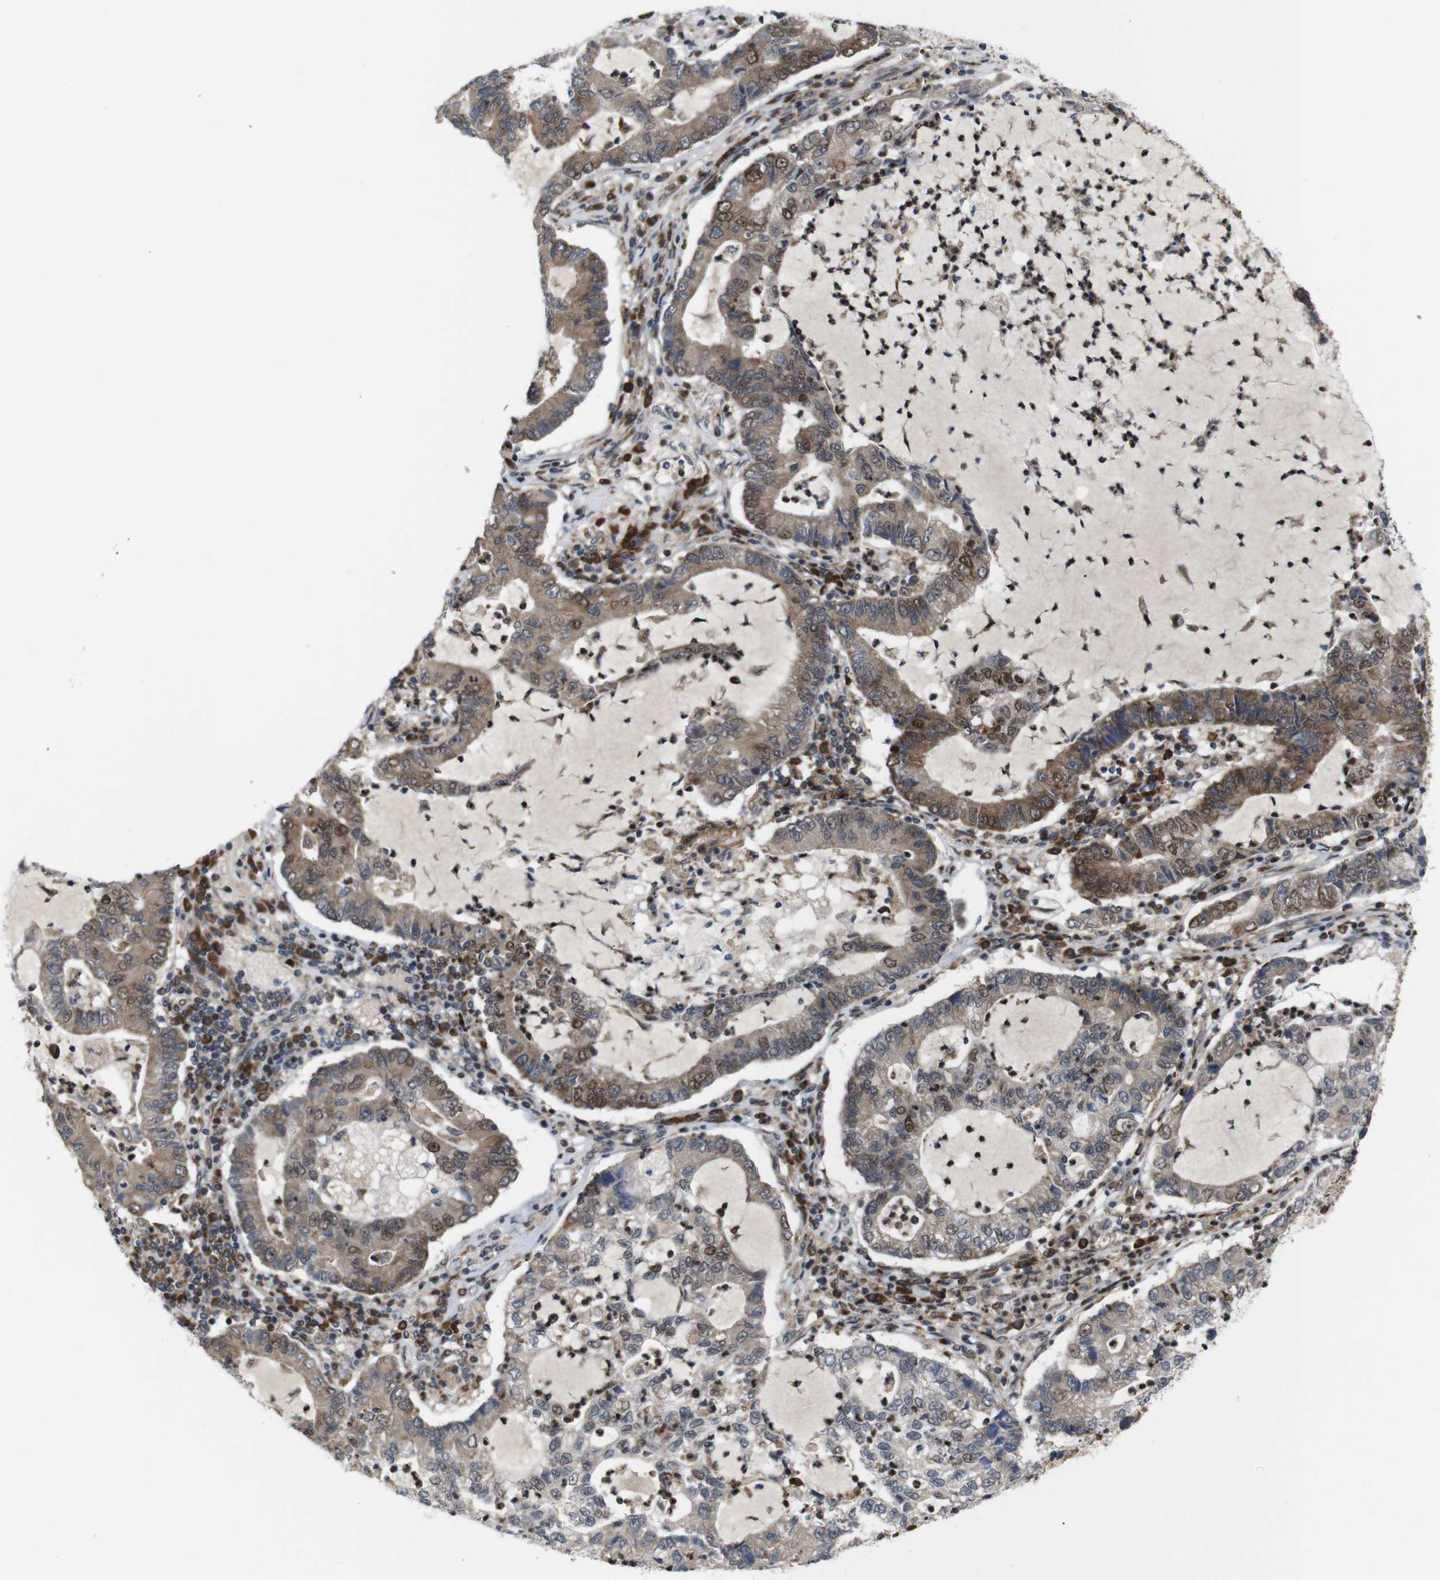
{"staining": {"intensity": "moderate", "quantity": ">75%", "location": "cytoplasmic/membranous,nuclear"}, "tissue": "lung cancer", "cell_type": "Tumor cells", "image_type": "cancer", "snomed": [{"axis": "morphology", "description": "Adenocarcinoma, NOS"}, {"axis": "topography", "description": "Lung"}], "caption": "The histopathology image reveals staining of adenocarcinoma (lung), revealing moderate cytoplasmic/membranous and nuclear protein expression (brown color) within tumor cells.", "gene": "PTPN1", "patient": {"sex": "female", "age": 51}}